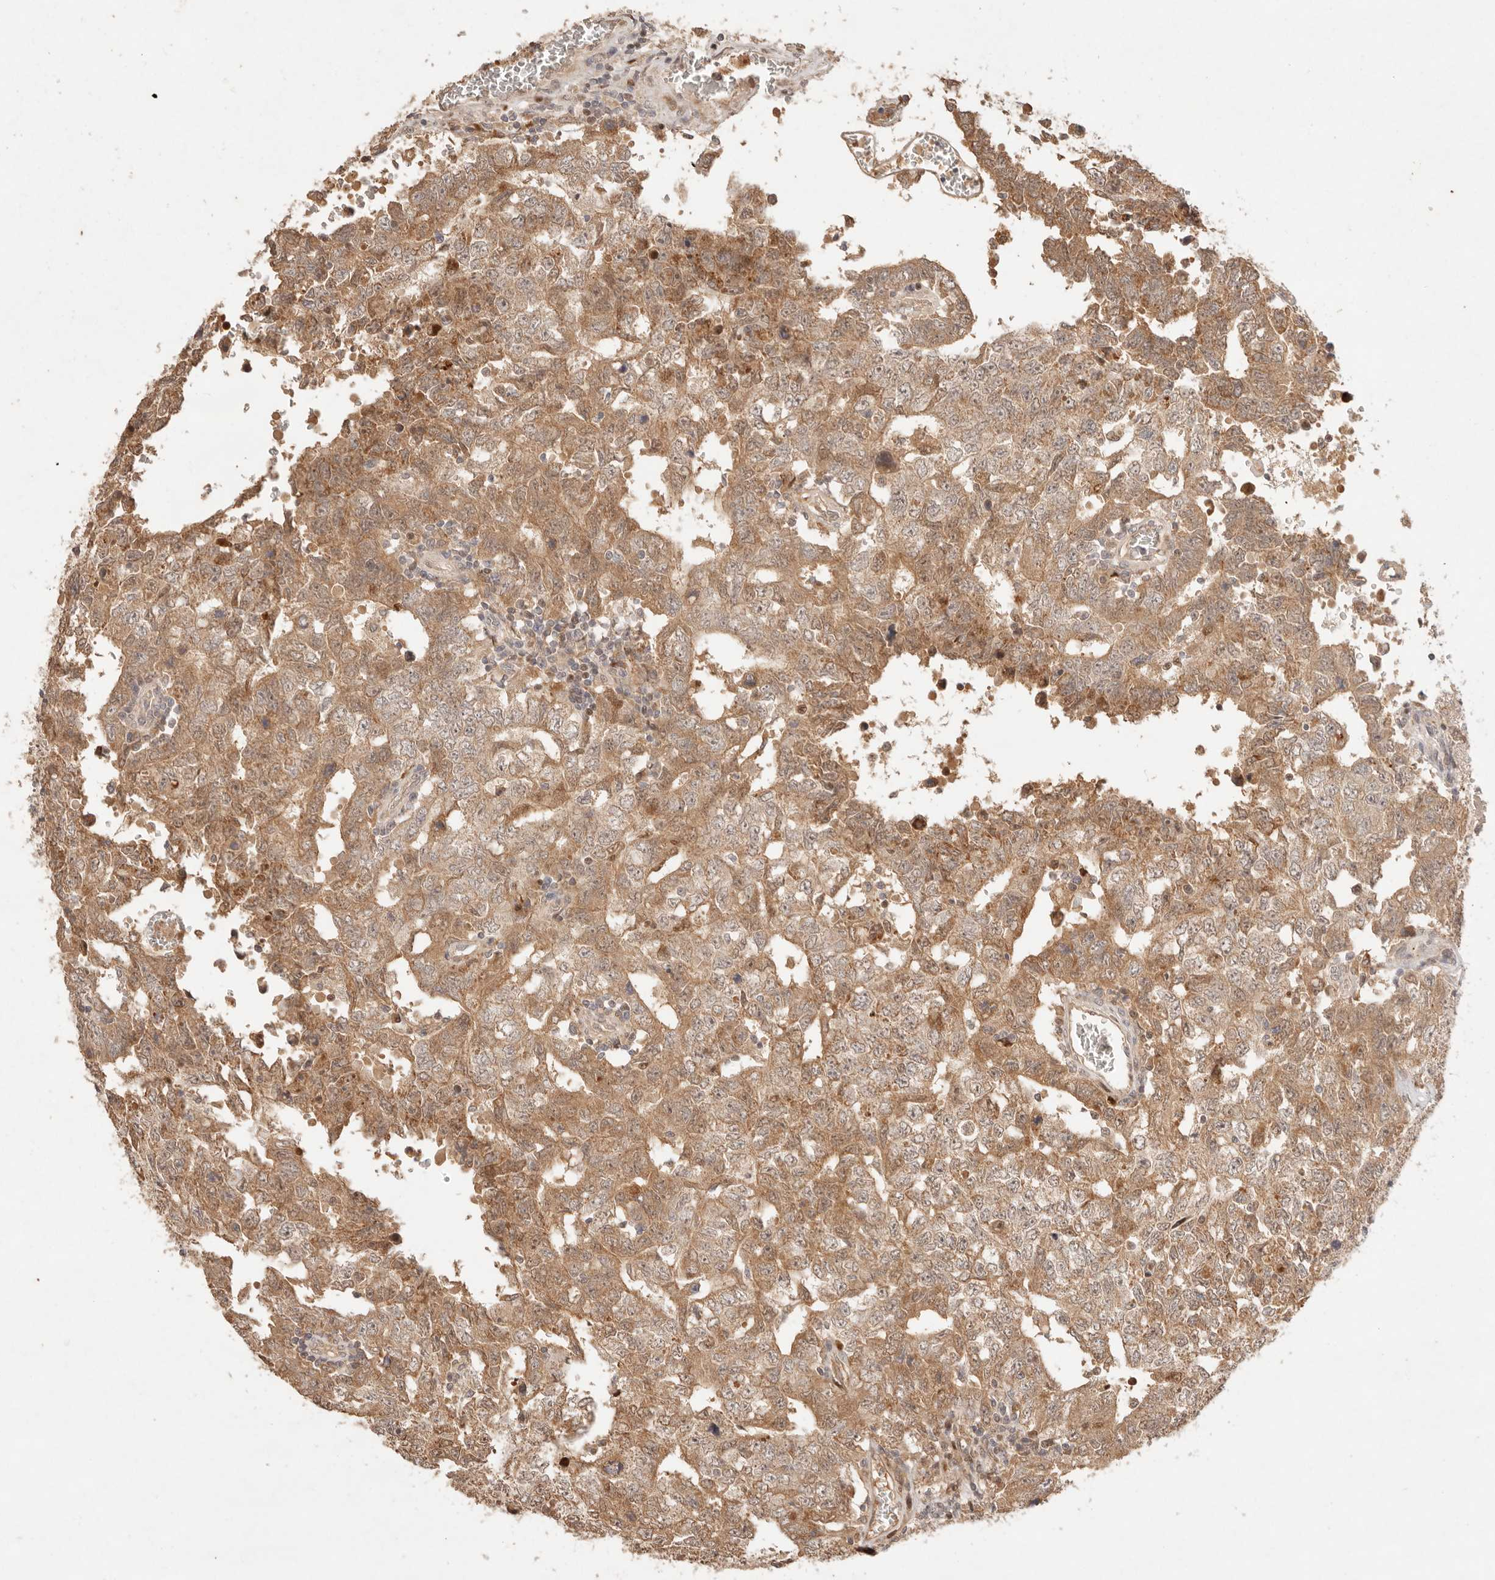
{"staining": {"intensity": "moderate", "quantity": ">75%", "location": "cytoplasmic/membranous"}, "tissue": "testis cancer", "cell_type": "Tumor cells", "image_type": "cancer", "snomed": [{"axis": "morphology", "description": "Carcinoma, Embryonal, NOS"}, {"axis": "topography", "description": "Testis"}], "caption": "Embryonal carcinoma (testis) stained for a protein (brown) displays moderate cytoplasmic/membranous positive positivity in about >75% of tumor cells.", "gene": "PHLDA3", "patient": {"sex": "male", "age": 26}}